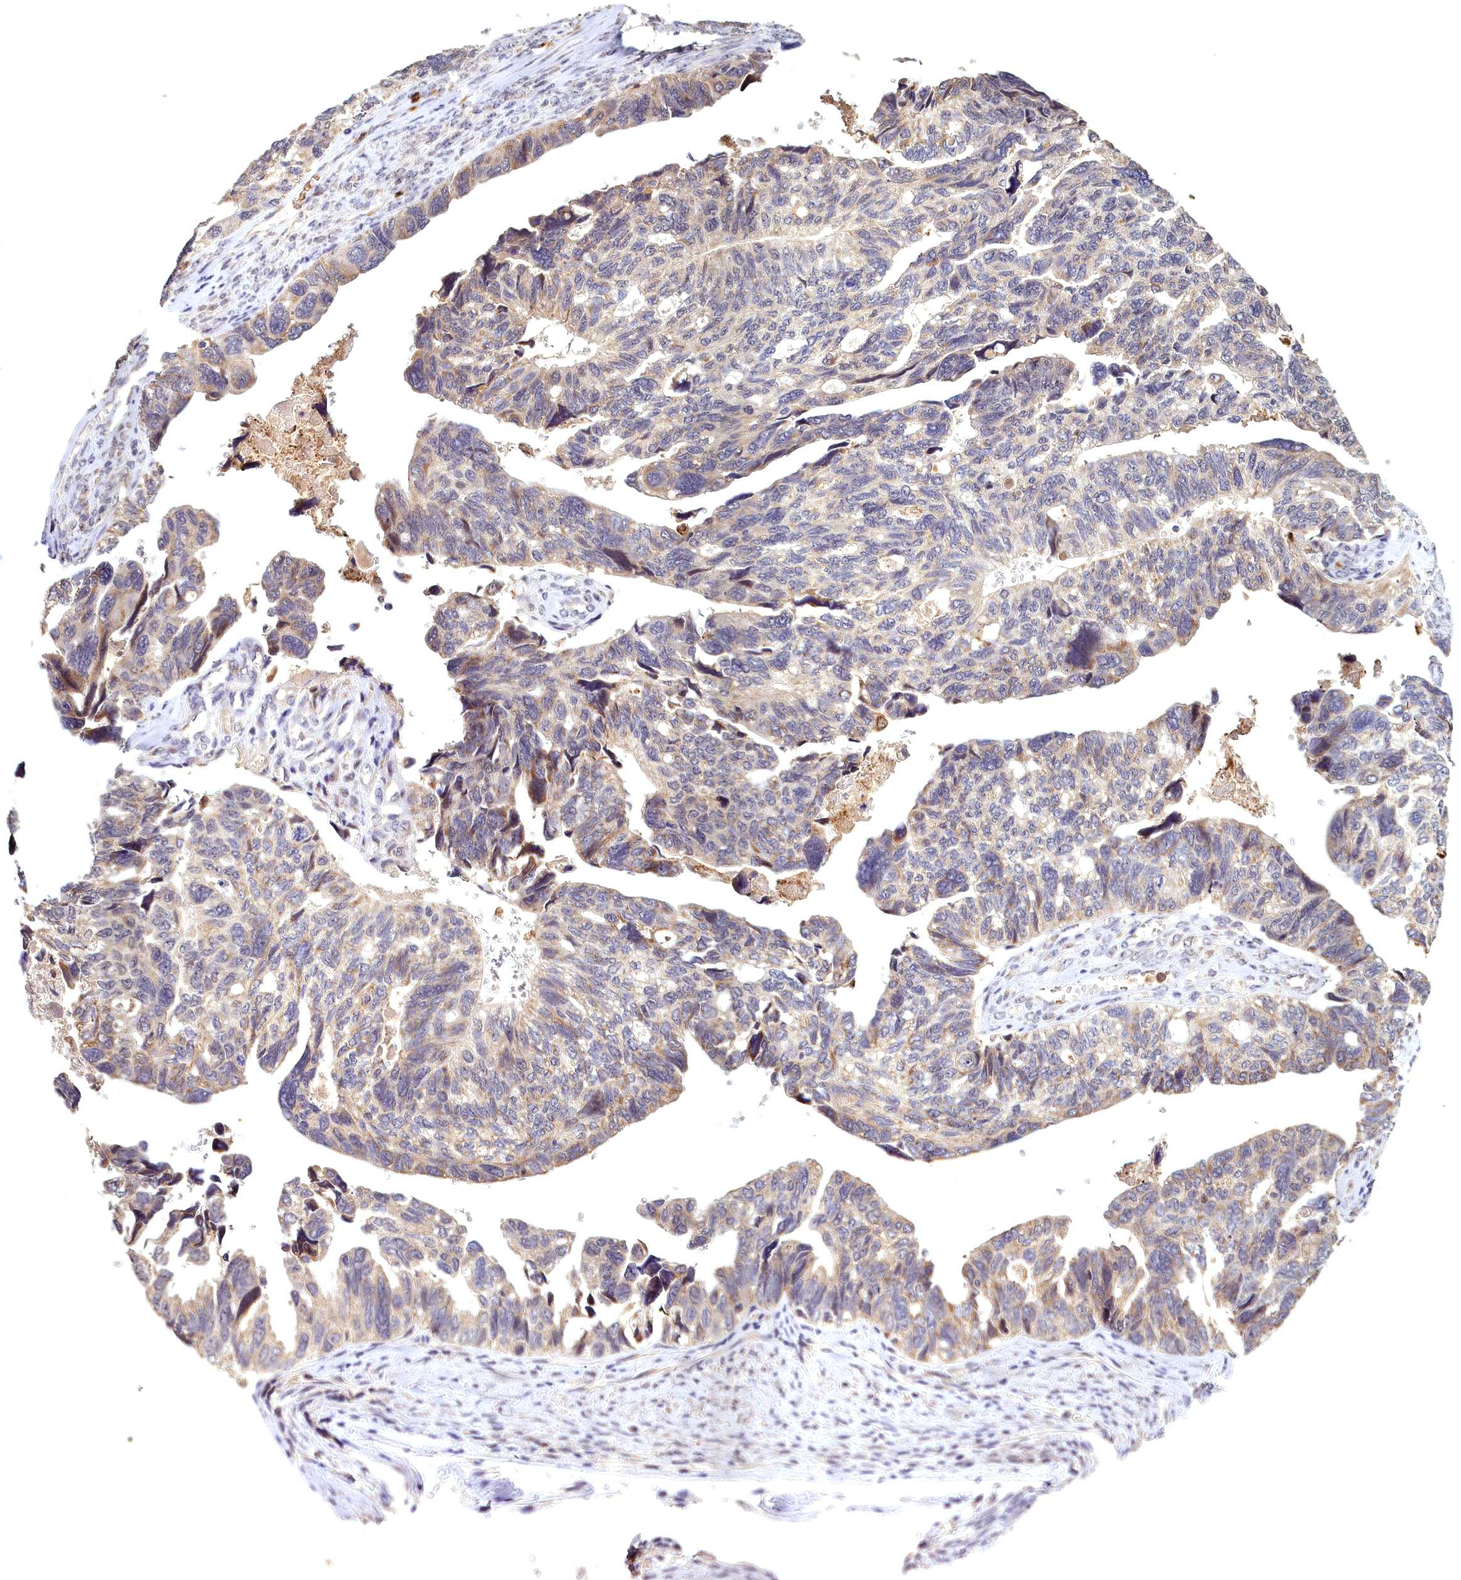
{"staining": {"intensity": "moderate", "quantity": "25%-75%", "location": "cytoplasmic/membranous"}, "tissue": "ovarian cancer", "cell_type": "Tumor cells", "image_type": "cancer", "snomed": [{"axis": "morphology", "description": "Cystadenocarcinoma, serous, NOS"}, {"axis": "topography", "description": "Ovary"}], "caption": "Immunohistochemical staining of ovarian cancer (serous cystadenocarcinoma) reveals medium levels of moderate cytoplasmic/membranous protein expression in about 25%-75% of tumor cells.", "gene": "EPB41L4B", "patient": {"sex": "female", "age": 79}}